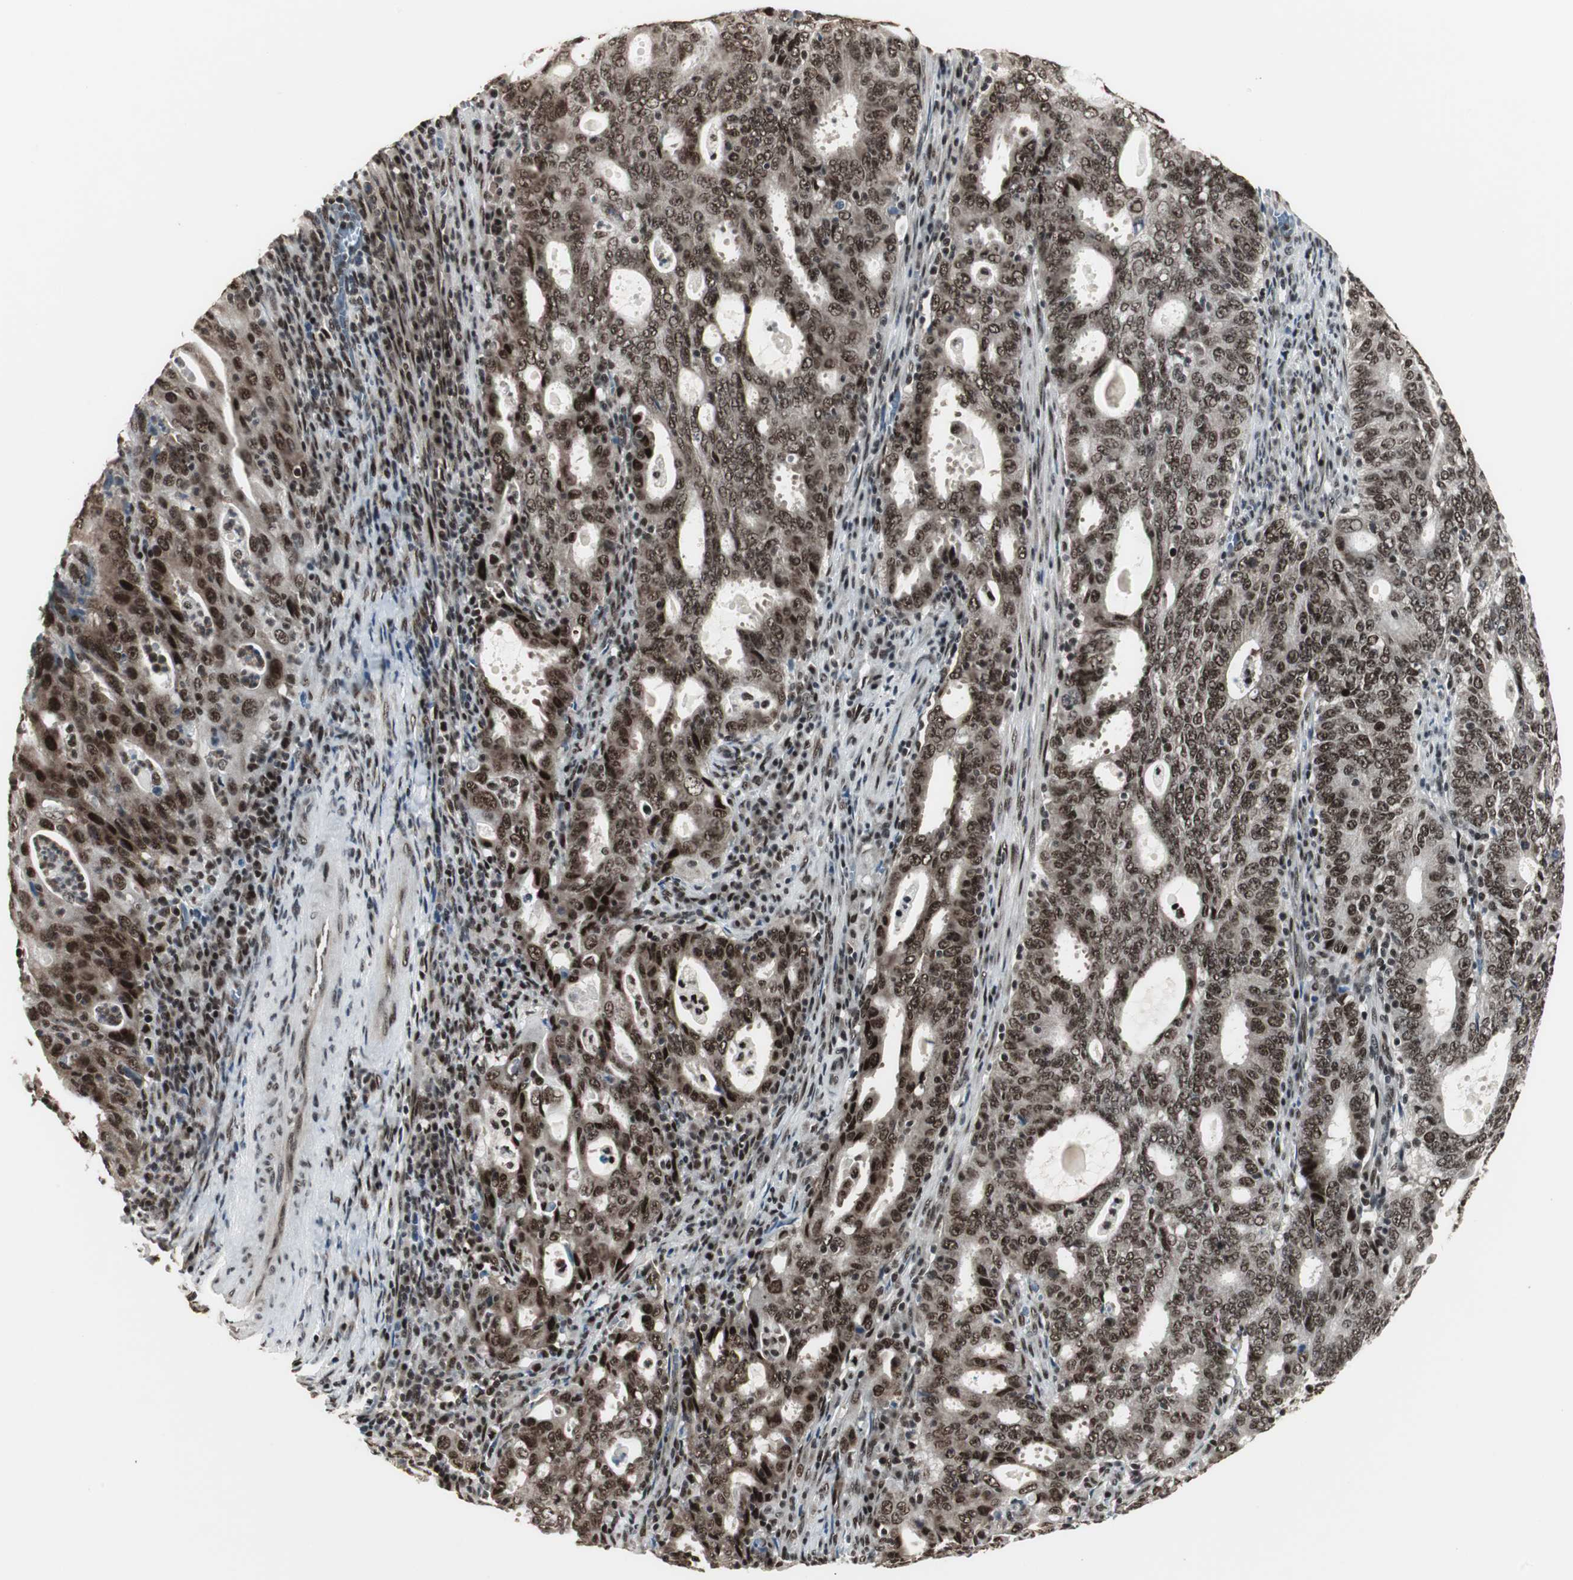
{"staining": {"intensity": "strong", "quantity": ">75%", "location": "nuclear"}, "tissue": "cervical cancer", "cell_type": "Tumor cells", "image_type": "cancer", "snomed": [{"axis": "morphology", "description": "Adenocarcinoma, NOS"}, {"axis": "topography", "description": "Cervix"}], "caption": "Cervical cancer (adenocarcinoma) tissue exhibits strong nuclear positivity in approximately >75% of tumor cells", "gene": "CDK9", "patient": {"sex": "female", "age": 44}}